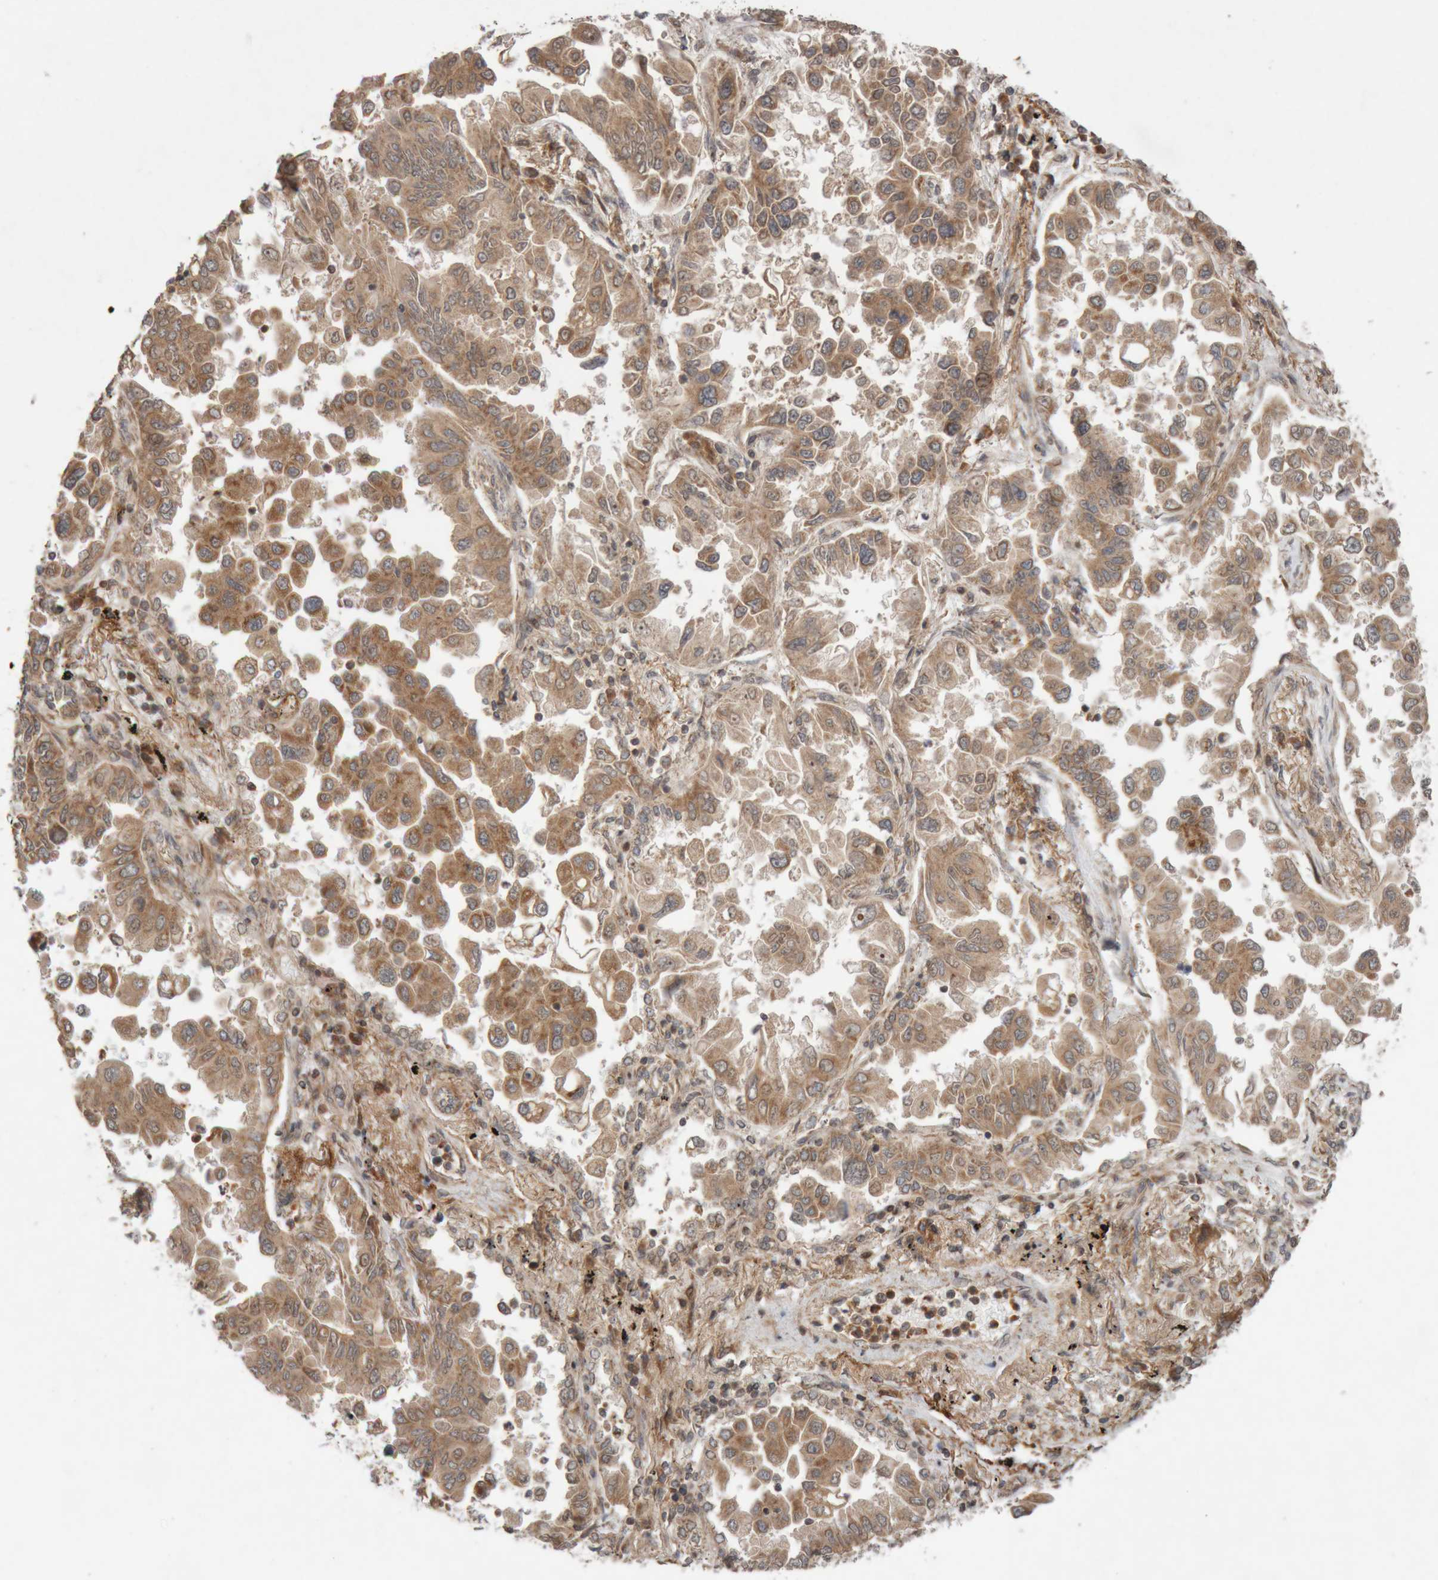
{"staining": {"intensity": "moderate", "quantity": ">75%", "location": "cytoplasmic/membranous"}, "tissue": "lung cancer", "cell_type": "Tumor cells", "image_type": "cancer", "snomed": [{"axis": "morphology", "description": "Adenocarcinoma, NOS"}, {"axis": "topography", "description": "Lung"}], "caption": "Lung cancer (adenocarcinoma) stained with DAB immunohistochemistry exhibits medium levels of moderate cytoplasmic/membranous positivity in approximately >75% of tumor cells. The protein is shown in brown color, while the nuclei are stained blue.", "gene": "KIF21B", "patient": {"sex": "female", "age": 67}}